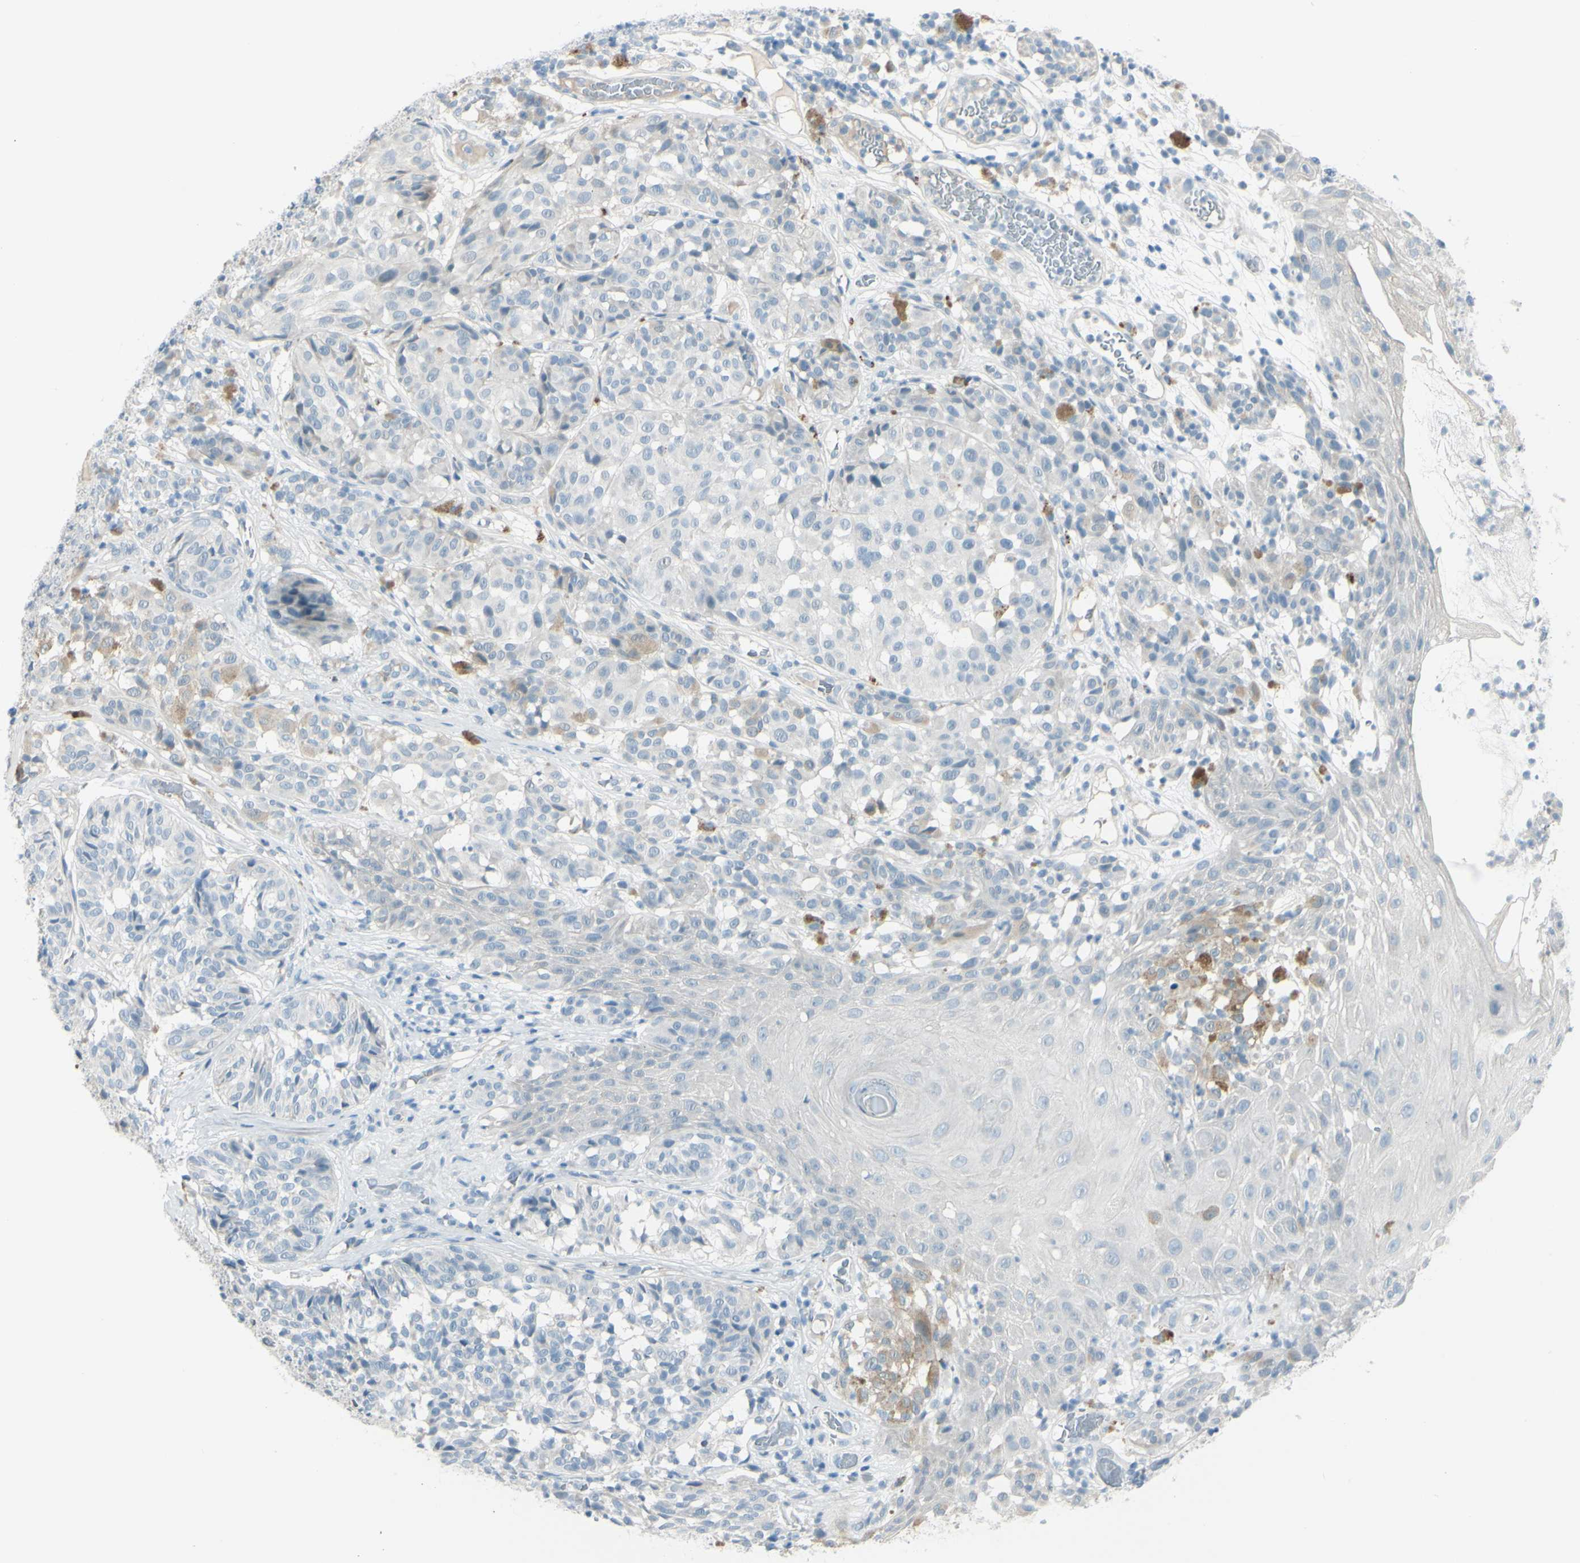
{"staining": {"intensity": "weak", "quantity": "<25%", "location": "cytoplasmic/membranous"}, "tissue": "melanoma", "cell_type": "Tumor cells", "image_type": "cancer", "snomed": [{"axis": "morphology", "description": "Malignant melanoma, NOS"}, {"axis": "topography", "description": "Skin"}], "caption": "The histopathology image reveals no significant expression in tumor cells of melanoma.", "gene": "GPR34", "patient": {"sex": "female", "age": 46}}